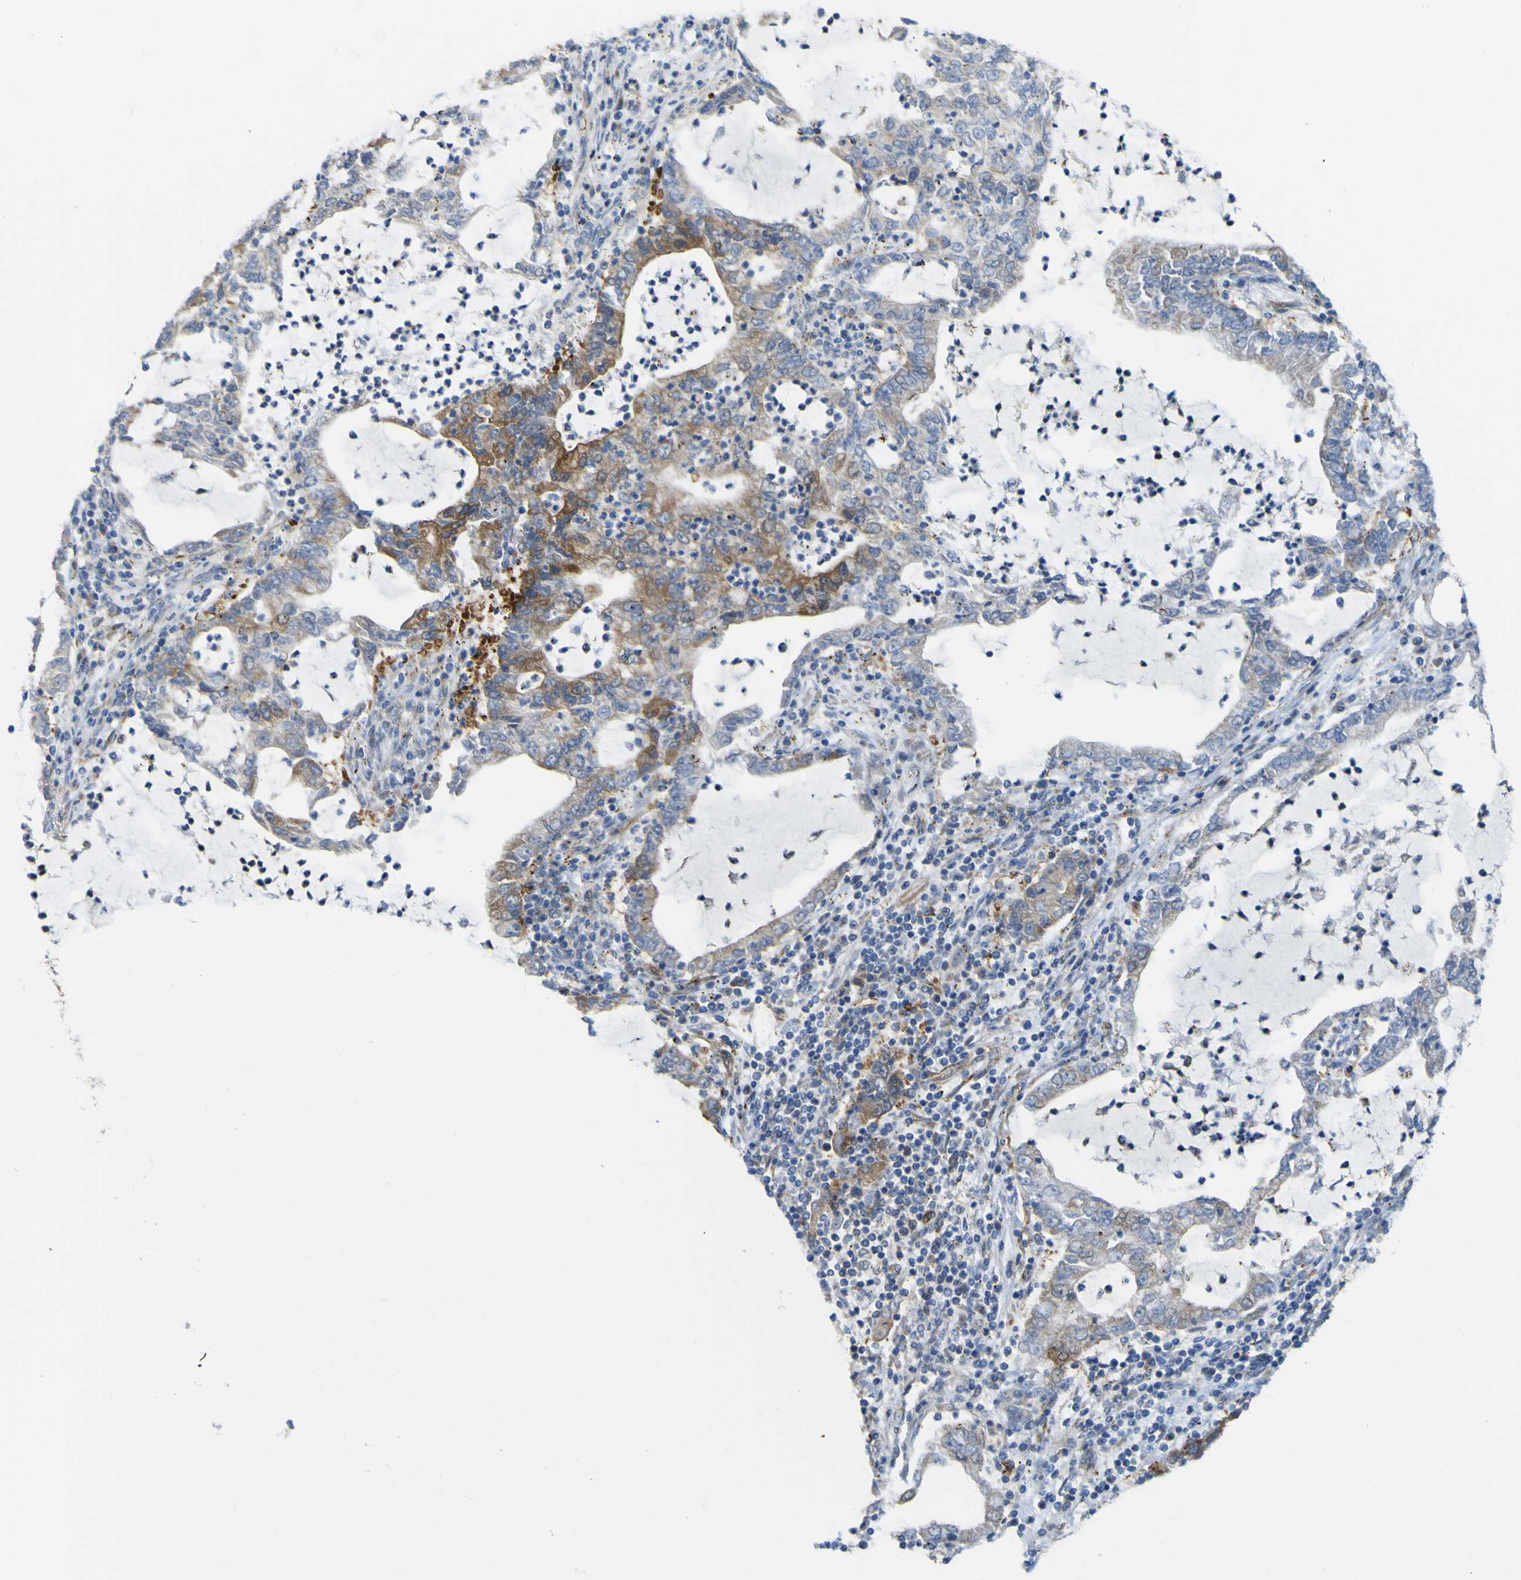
{"staining": {"intensity": "moderate", "quantity": "25%-75%", "location": "cytoplasmic/membranous"}, "tissue": "lung cancer", "cell_type": "Tumor cells", "image_type": "cancer", "snomed": [{"axis": "morphology", "description": "Adenocarcinoma, NOS"}, {"axis": "topography", "description": "Lung"}], "caption": "A micrograph showing moderate cytoplasmic/membranous expression in about 25%-75% of tumor cells in adenocarcinoma (lung), as visualized by brown immunohistochemical staining.", "gene": "JPH1", "patient": {"sex": "female", "age": 51}}